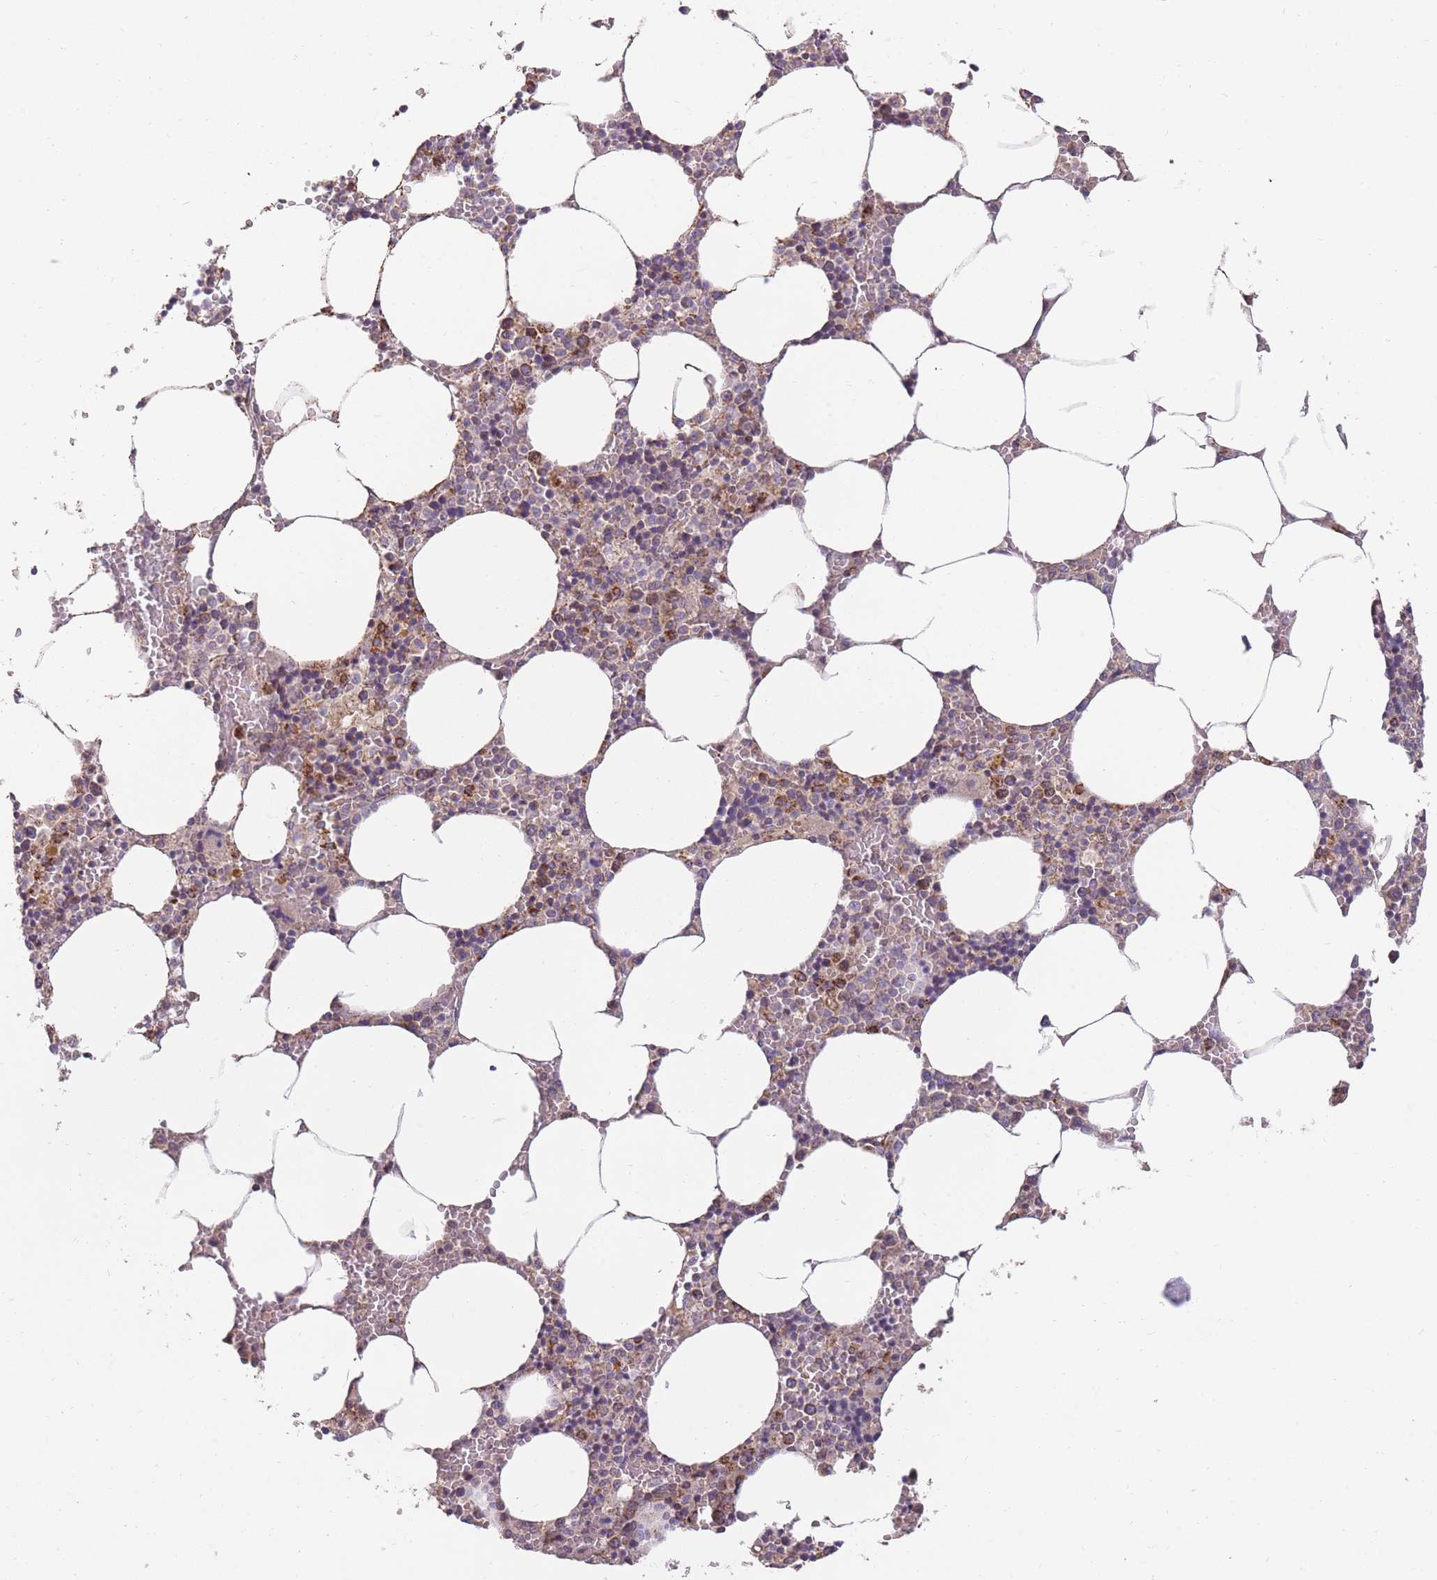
{"staining": {"intensity": "strong", "quantity": "<25%", "location": "cytoplasmic/membranous"}, "tissue": "bone marrow", "cell_type": "Hematopoietic cells", "image_type": "normal", "snomed": [{"axis": "morphology", "description": "Normal tissue, NOS"}, {"axis": "topography", "description": "Bone marrow"}], "caption": "Immunohistochemistry (IHC) micrograph of normal bone marrow stained for a protein (brown), which reveals medium levels of strong cytoplasmic/membranous positivity in approximately <25% of hematopoietic cells.", "gene": "ENSG00000255639", "patient": {"sex": "male", "age": 70}}